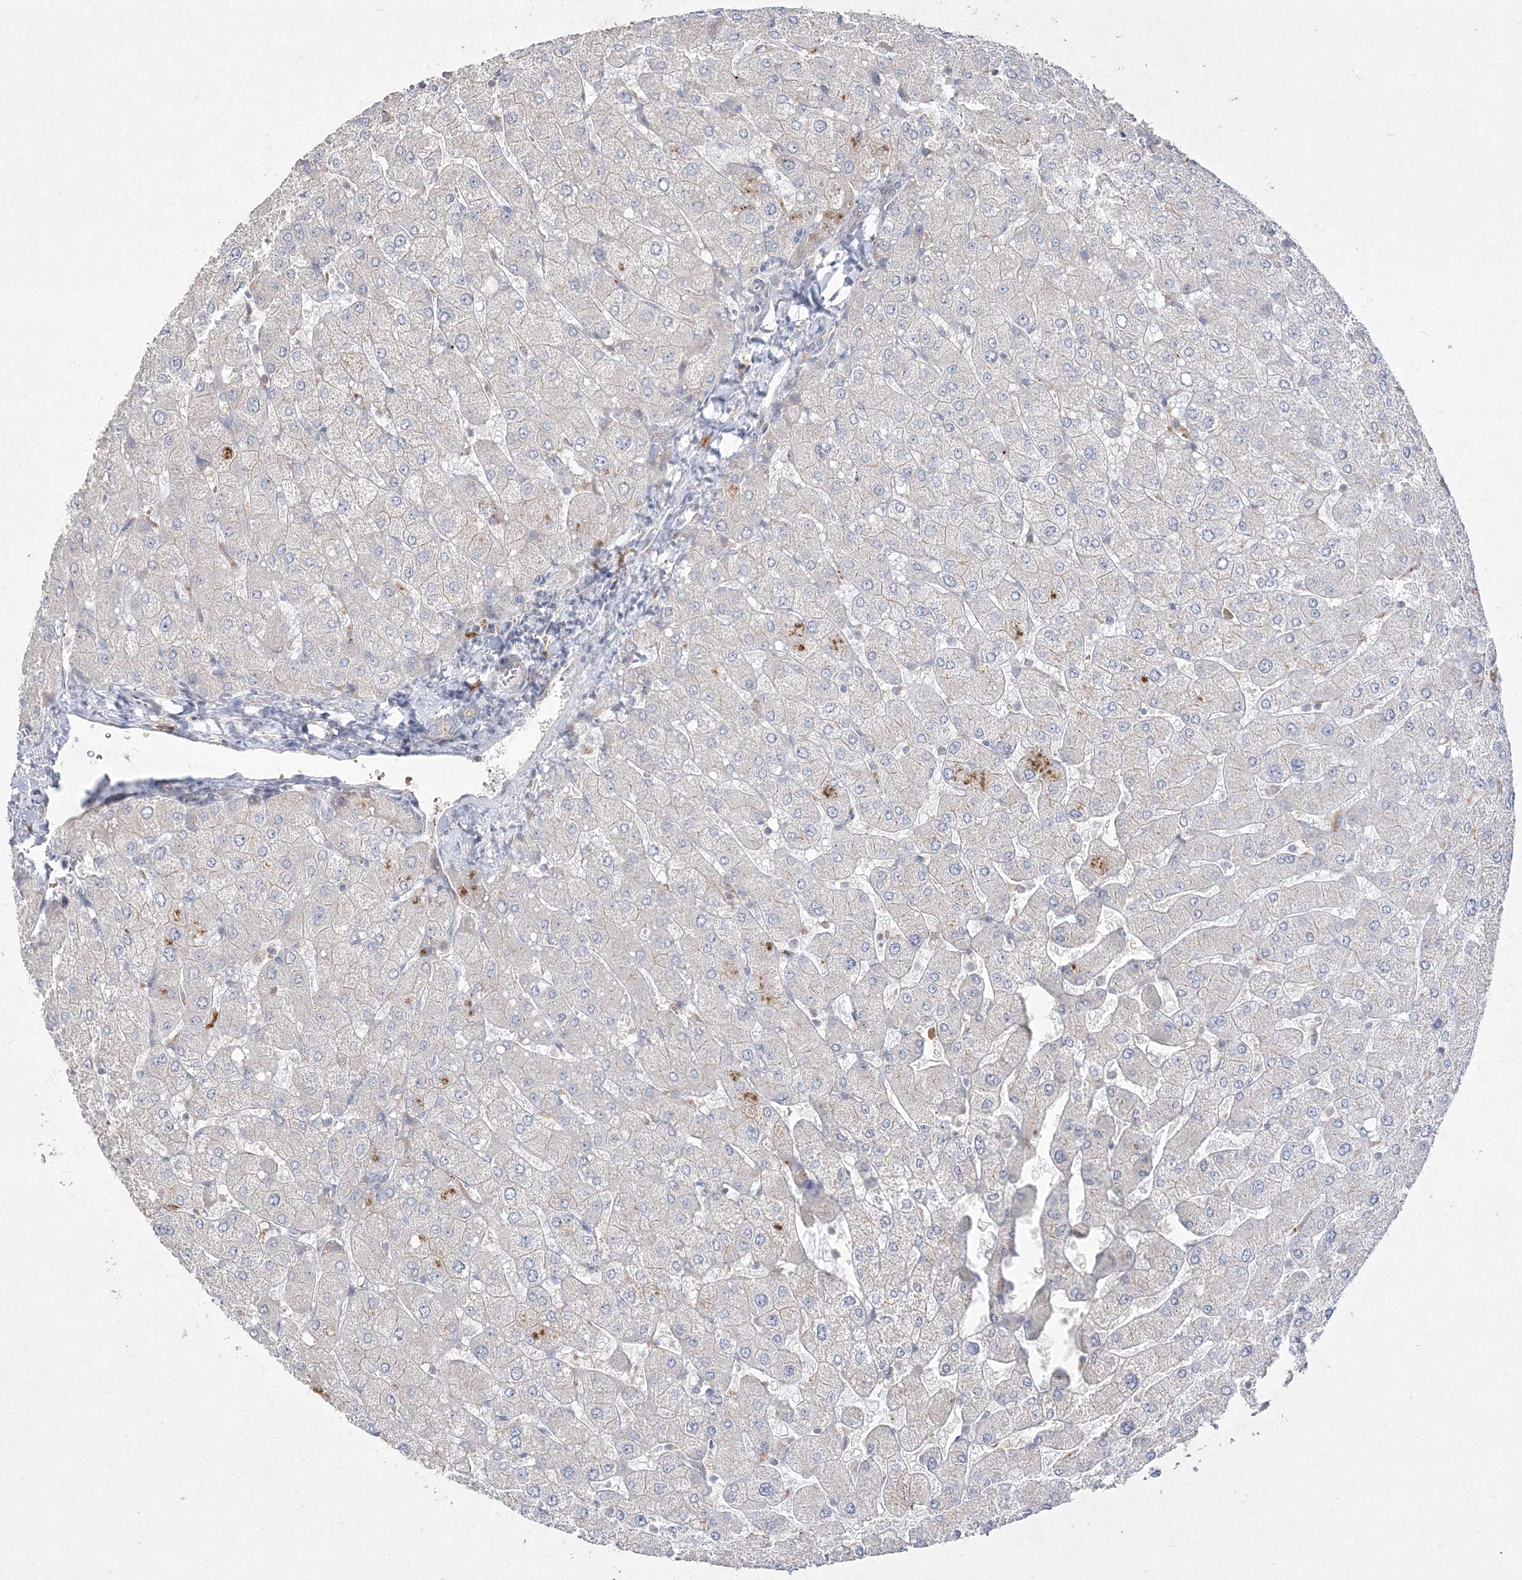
{"staining": {"intensity": "negative", "quantity": "none", "location": "none"}, "tissue": "liver", "cell_type": "Cholangiocytes", "image_type": "normal", "snomed": [{"axis": "morphology", "description": "Normal tissue, NOS"}, {"axis": "topography", "description": "Liver"}], "caption": "Liver stained for a protein using immunohistochemistry displays no positivity cholangiocytes.", "gene": "CLNK", "patient": {"sex": "male", "age": 55}}